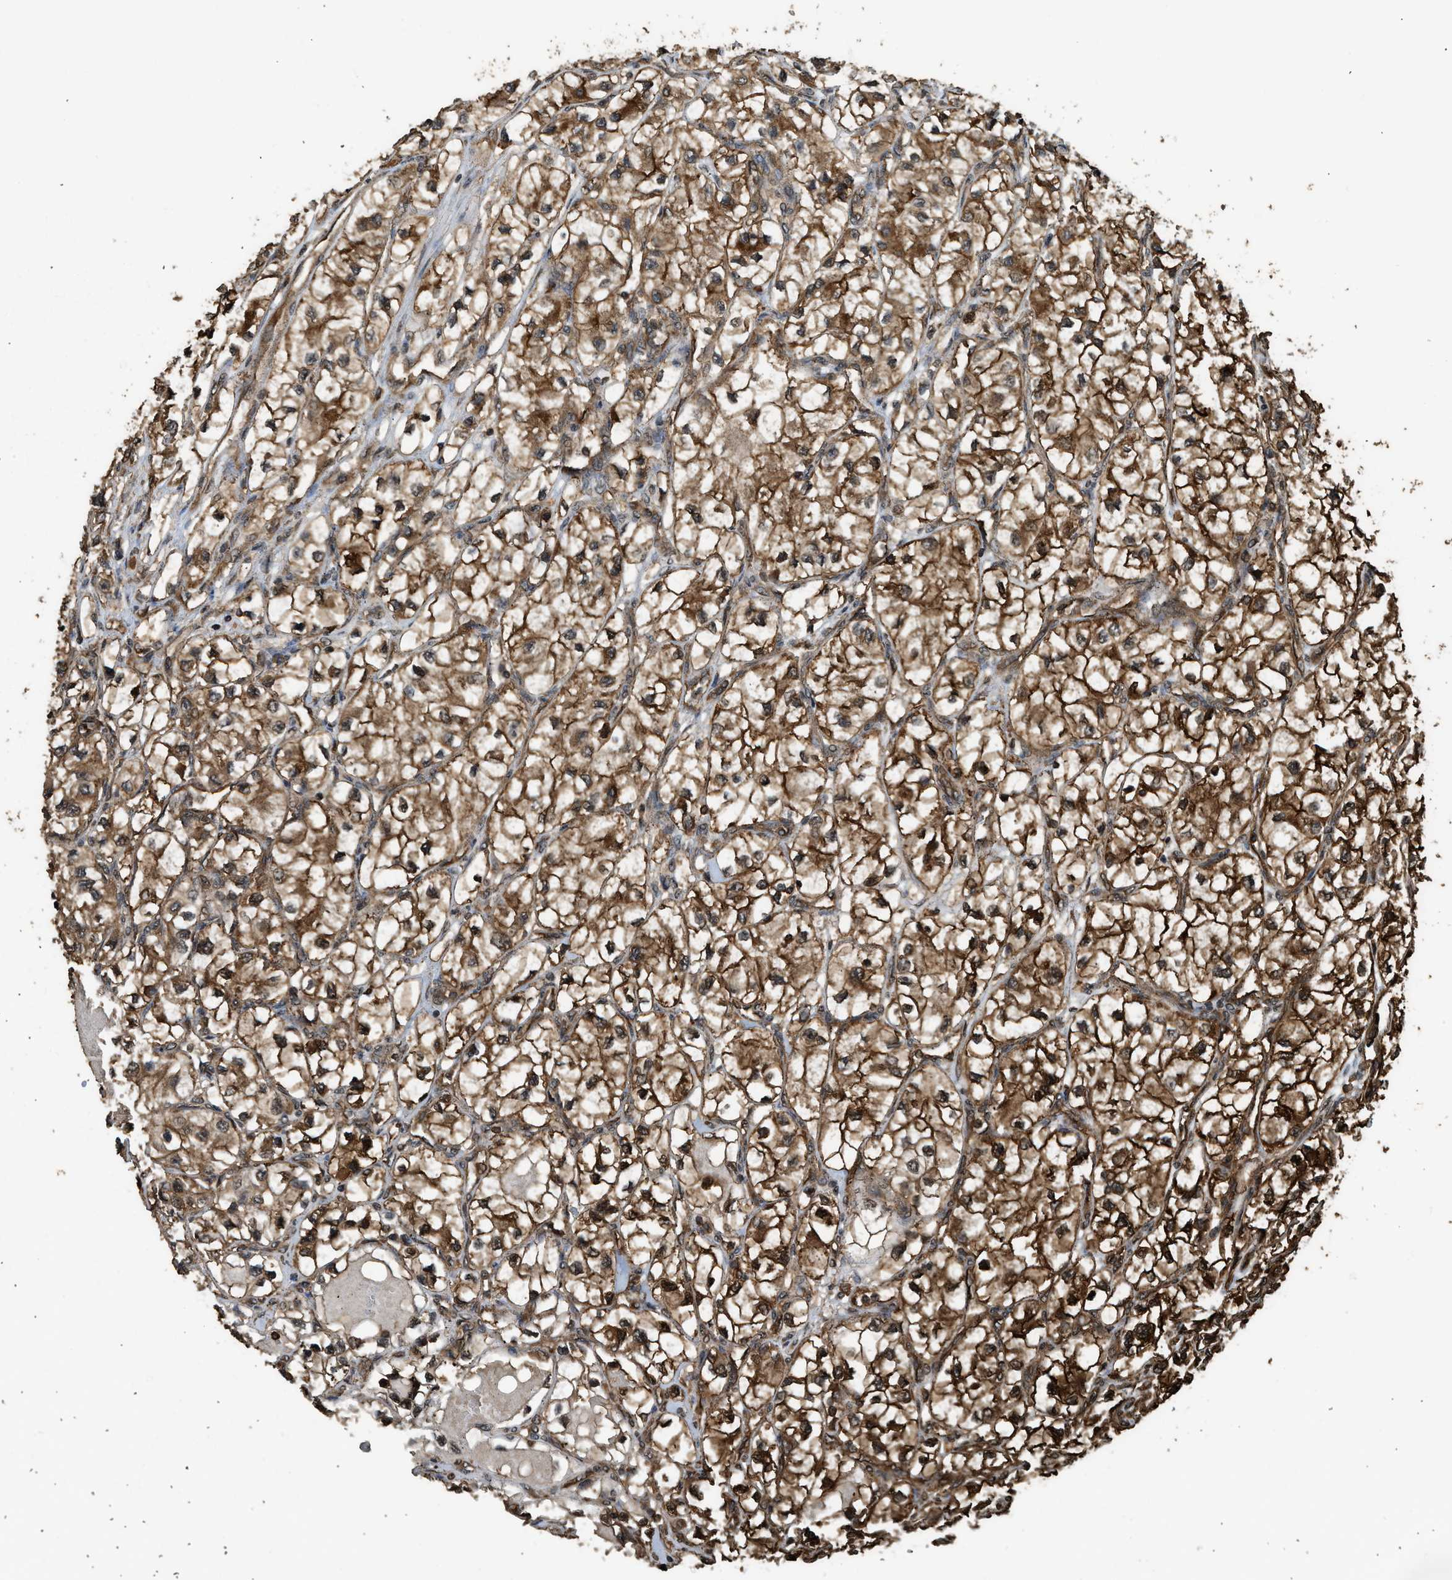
{"staining": {"intensity": "strong", "quantity": ">75%", "location": "cytoplasmic/membranous,nuclear"}, "tissue": "renal cancer", "cell_type": "Tumor cells", "image_type": "cancer", "snomed": [{"axis": "morphology", "description": "Adenocarcinoma, NOS"}, {"axis": "topography", "description": "Kidney"}], "caption": "Immunohistochemistry (IHC) of renal adenocarcinoma reveals high levels of strong cytoplasmic/membranous and nuclear staining in about >75% of tumor cells.", "gene": "MYBL2", "patient": {"sex": "female", "age": 57}}